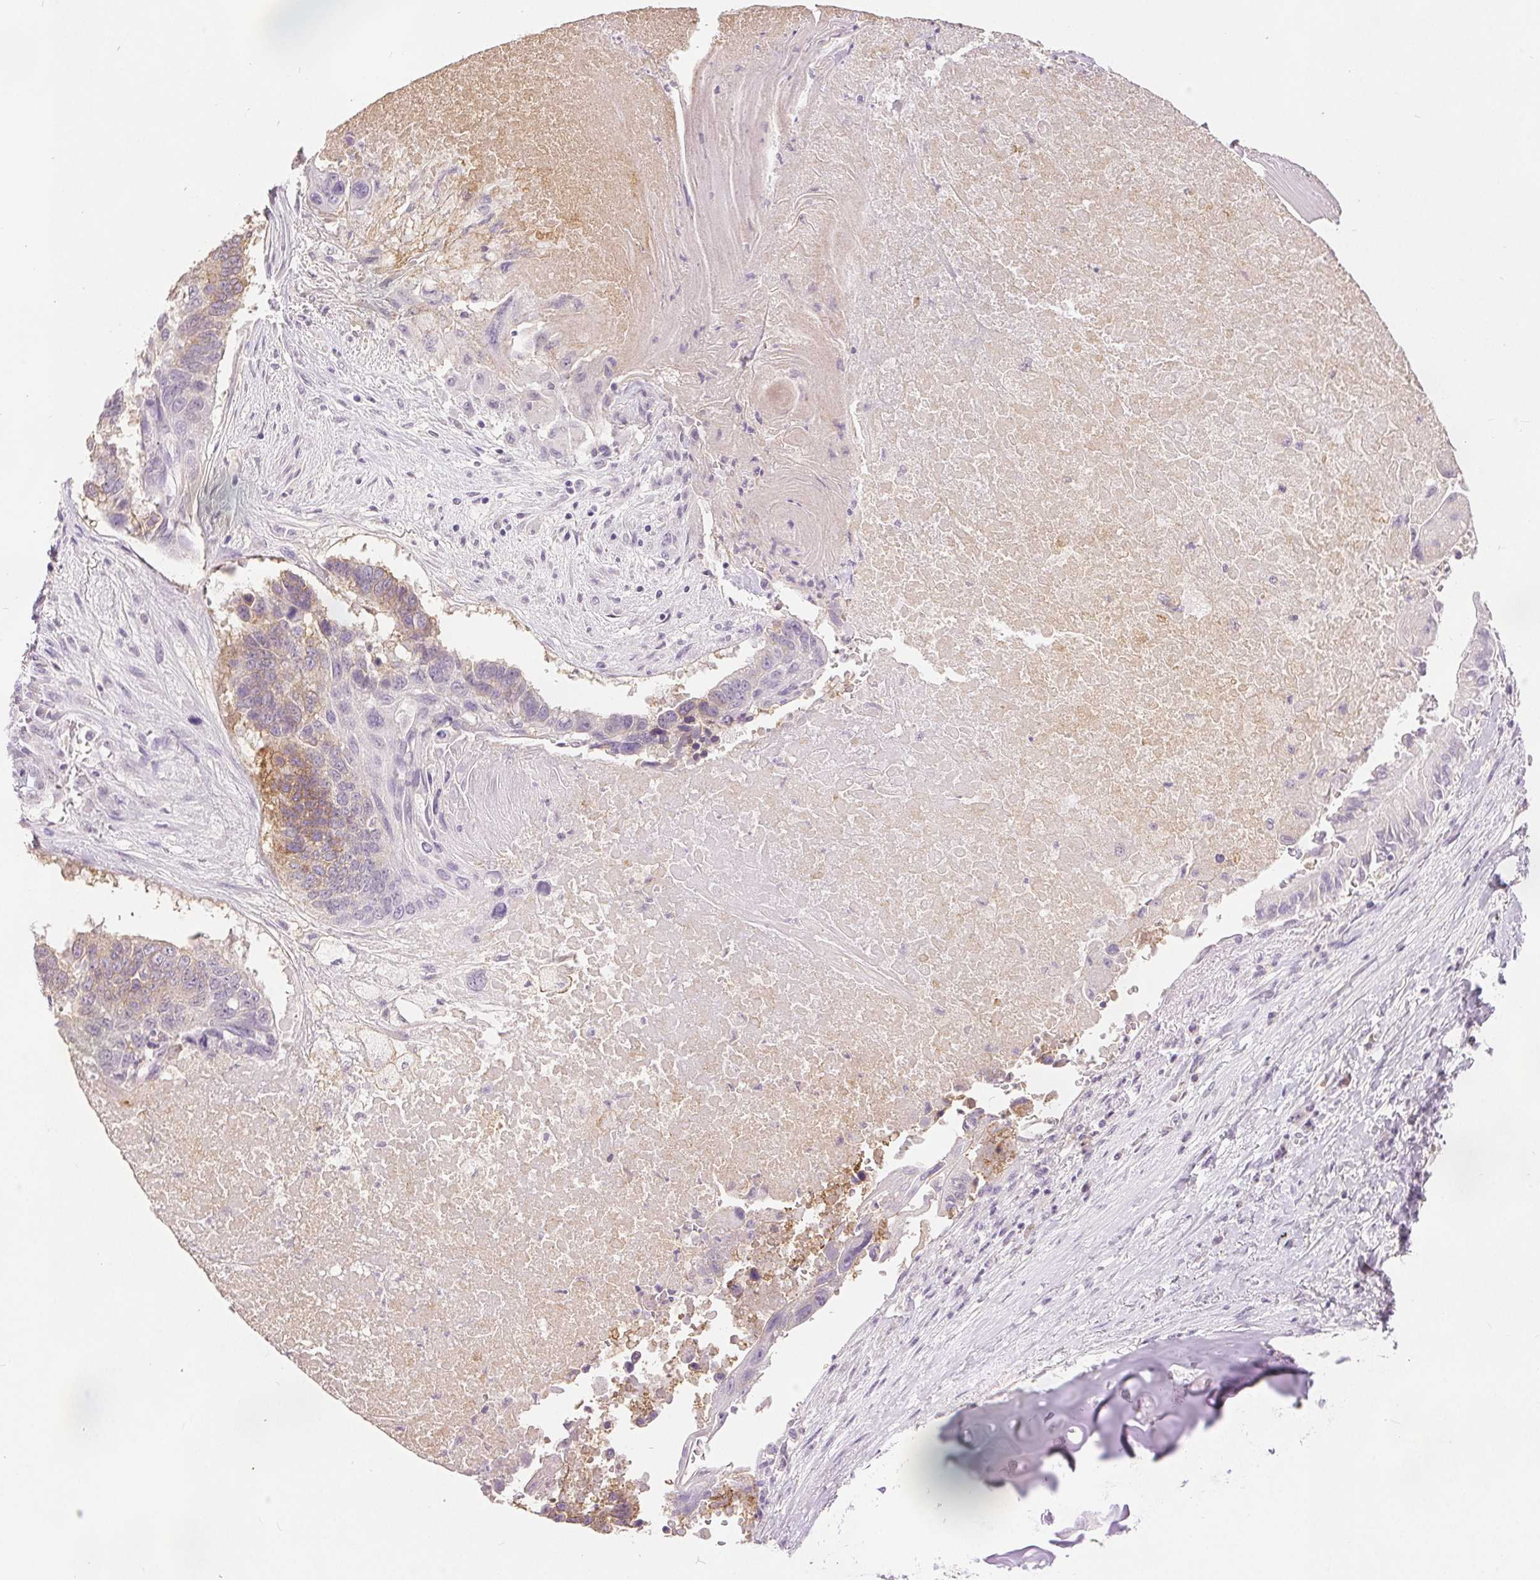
{"staining": {"intensity": "weak", "quantity": "<25%", "location": "cytoplasmic/membranous"}, "tissue": "lung cancer", "cell_type": "Tumor cells", "image_type": "cancer", "snomed": [{"axis": "morphology", "description": "Squamous cell carcinoma, NOS"}, {"axis": "topography", "description": "Lung"}], "caption": "Image shows no significant protein staining in tumor cells of lung cancer (squamous cell carcinoma).", "gene": "CA12", "patient": {"sex": "male", "age": 73}}